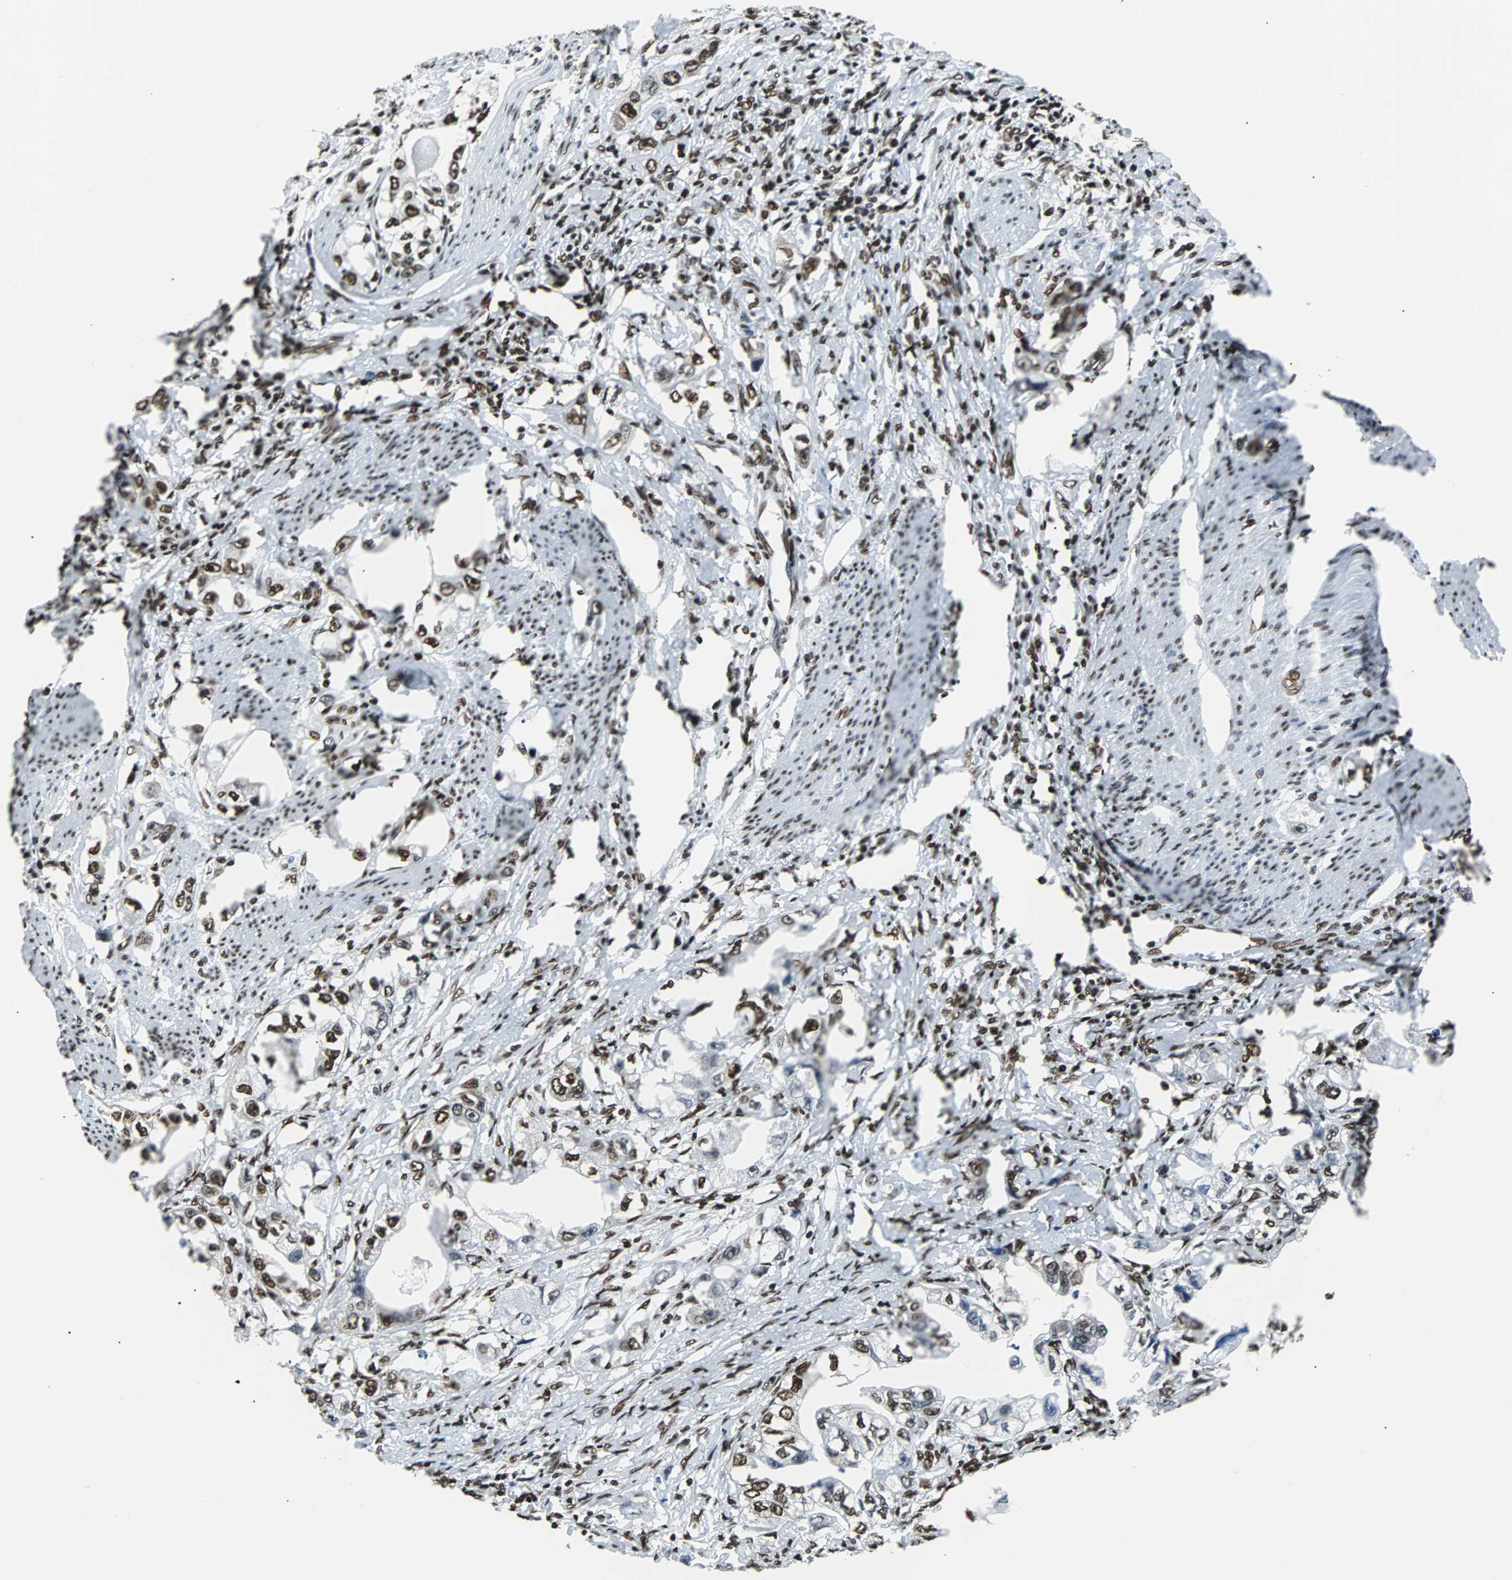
{"staining": {"intensity": "strong", "quantity": ">75%", "location": "nuclear"}, "tissue": "stomach cancer", "cell_type": "Tumor cells", "image_type": "cancer", "snomed": [{"axis": "morphology", "description": "Adenocarcinoma, NOS"}, {"axis": "topography", "description": "Stomach, lower"}], "caption": "Immunohistochemical staining of stomach adenocarcinoma shows strong nuclear protein expression in approximately >75% of tumor cells. (brown staining indicates protein expression, while blue staining denotes nuclei).", "gene": "FUBP1", "patient": {"sex": "female", "age": 93}}